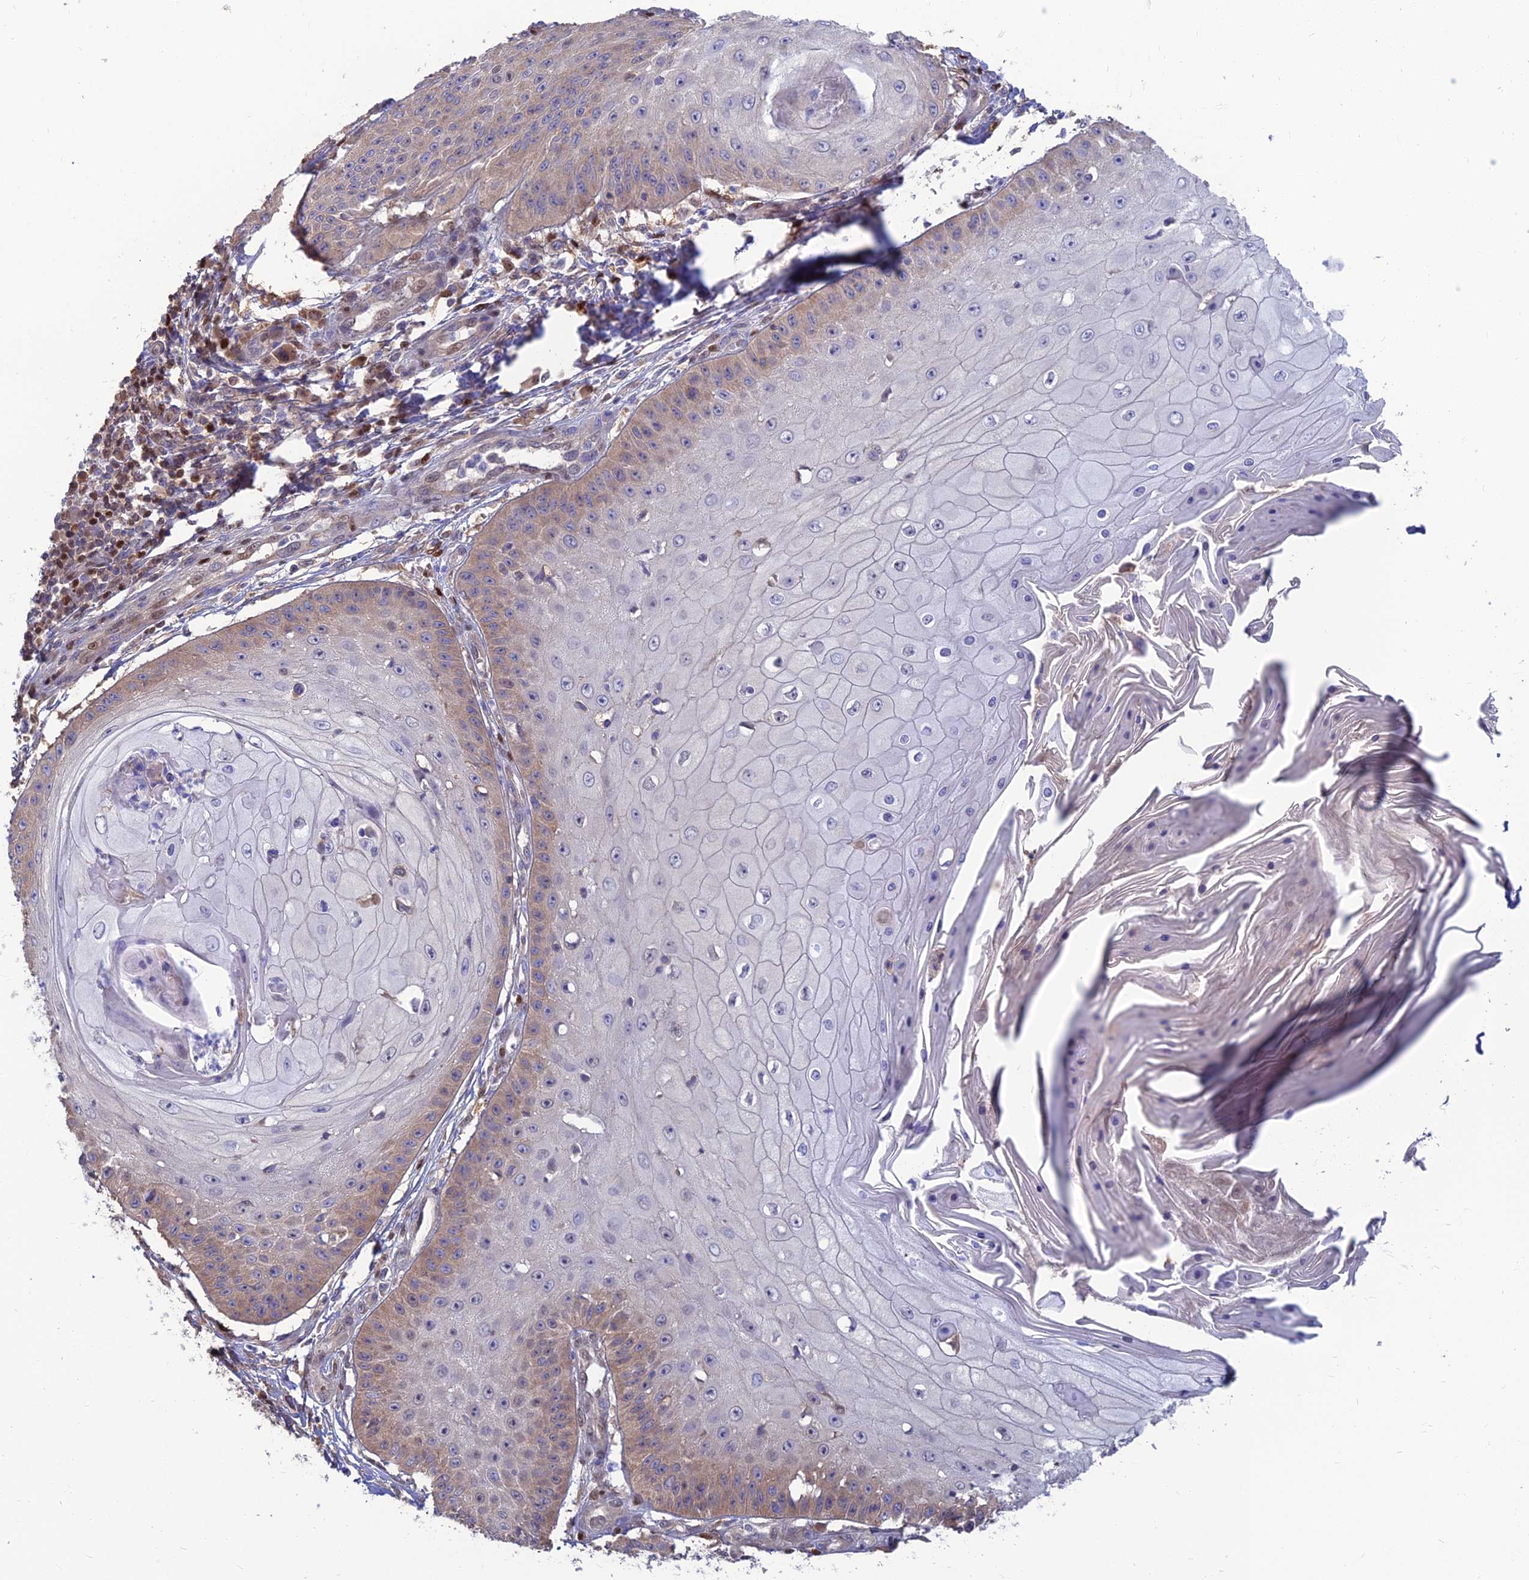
{"staining": {"intensity": "moderate", "quantity": "<25%", "location": "cytoplasmic/membranous"}, "tissue": "skin cancer", "cell_type": "Tumor cells", "image_type": "cancer", "snomed": [{"axis": "morphology", "description": "Squamous cell carcinoma, NOS"}, {"axis": "topography", "description": "Skin"}], "caption": "An image of squamous cell carcinoma (skin) stained for a protein shows moderate cytoplasmic/membranous brown staining in tumor cells. (IHC, brightfield microscopy, high magnification).", "gene": "DNPEP", "patient": {"sex": "male", "age": 70}}